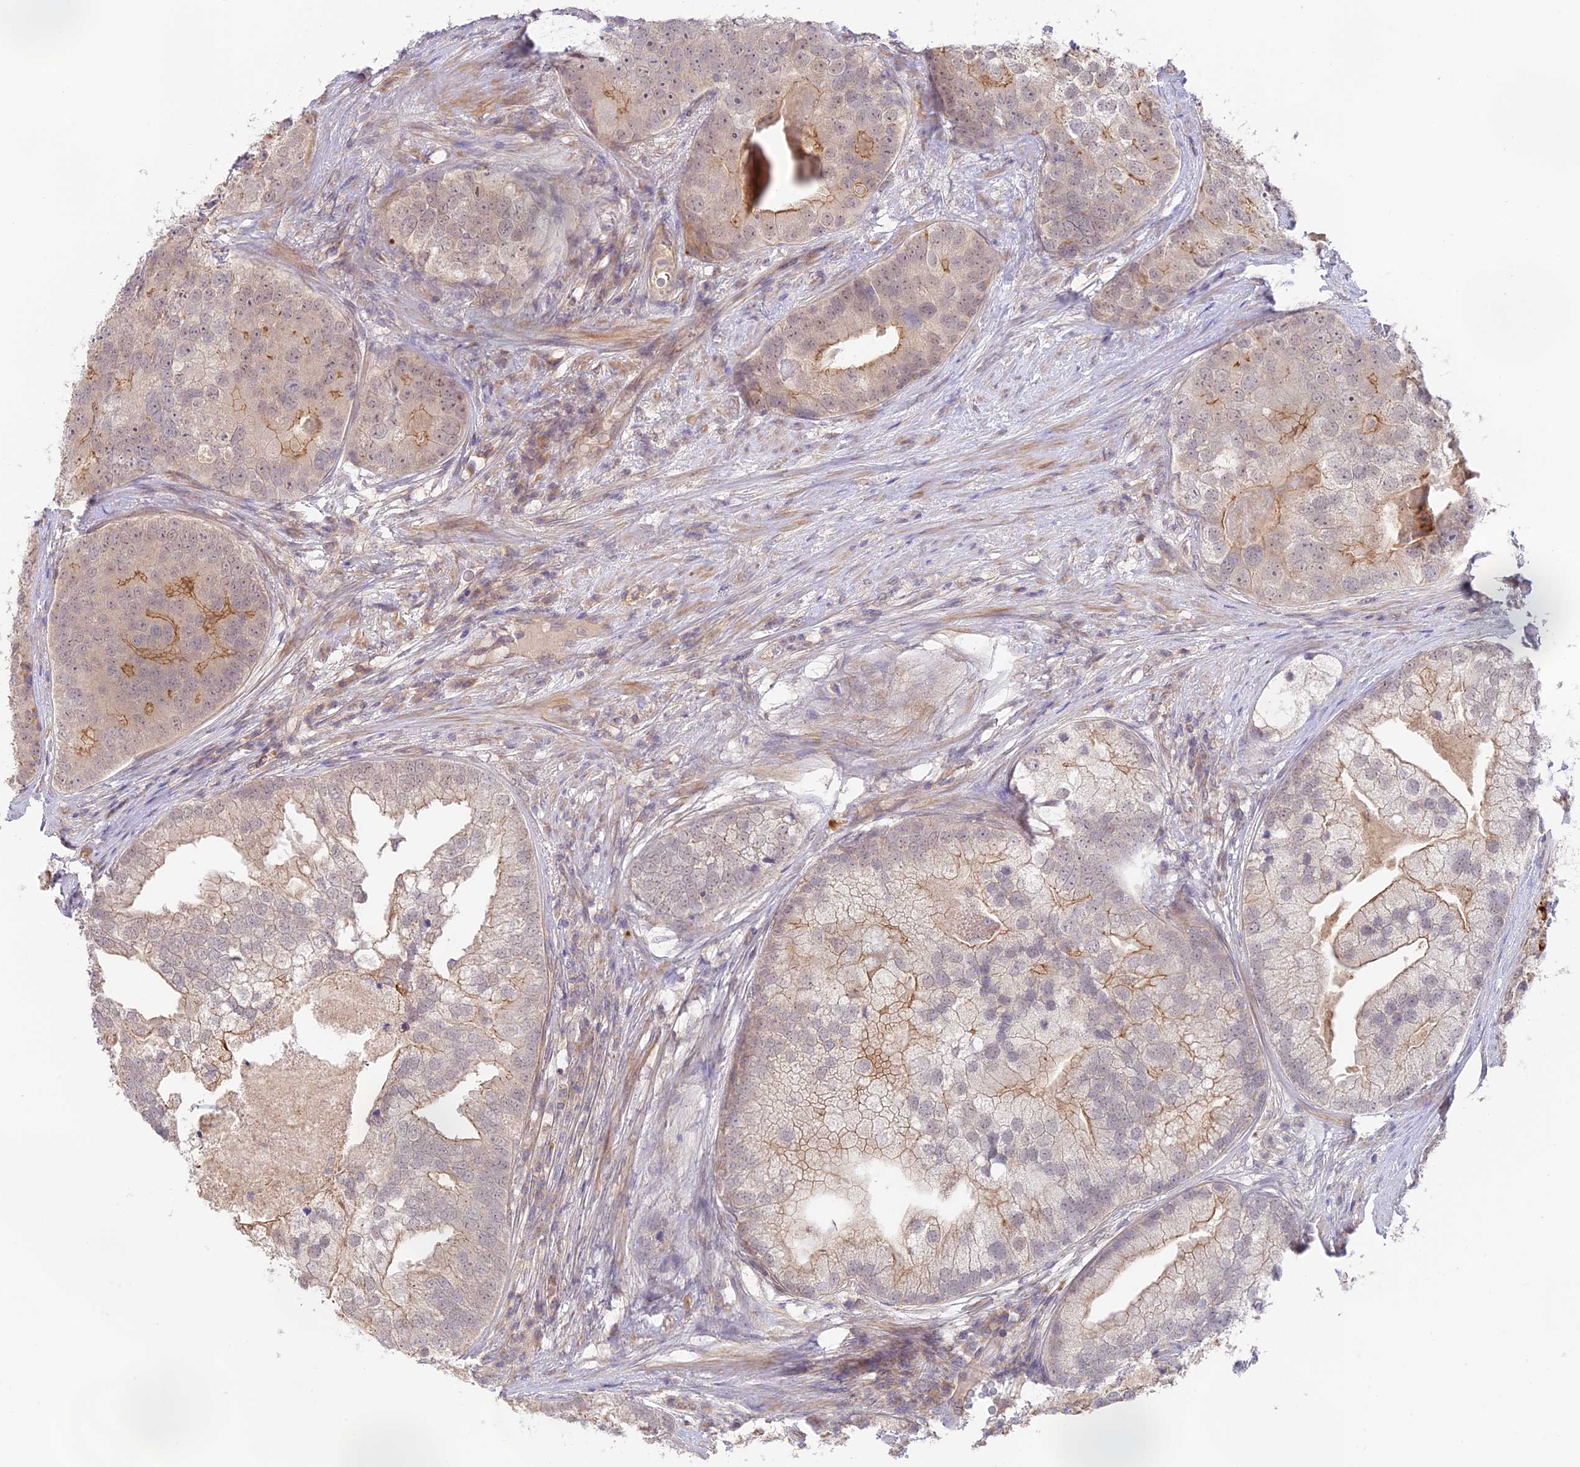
{"staining": {"intensity": "moderate", "quantity": "<25%", "location": "cytoplasmic/membranous"}, "tissue": "prostate cancer", "cell_type": "Tumor cells", "image_type": "cancer", "snomed": [{"axis": "morphology", "description": "Adenocarcinoma, High grade"}, {"axis": "topography", "description": "Prostate"}], "caption": "Tumor cells reveal low levels of moderate cytoplasmic/membranous staining in about <25% of cells in prostate adenocarcinoma (high-grade).", "gene": "CAMSAP3", "patient": {"sex": "male", "age": 62}}